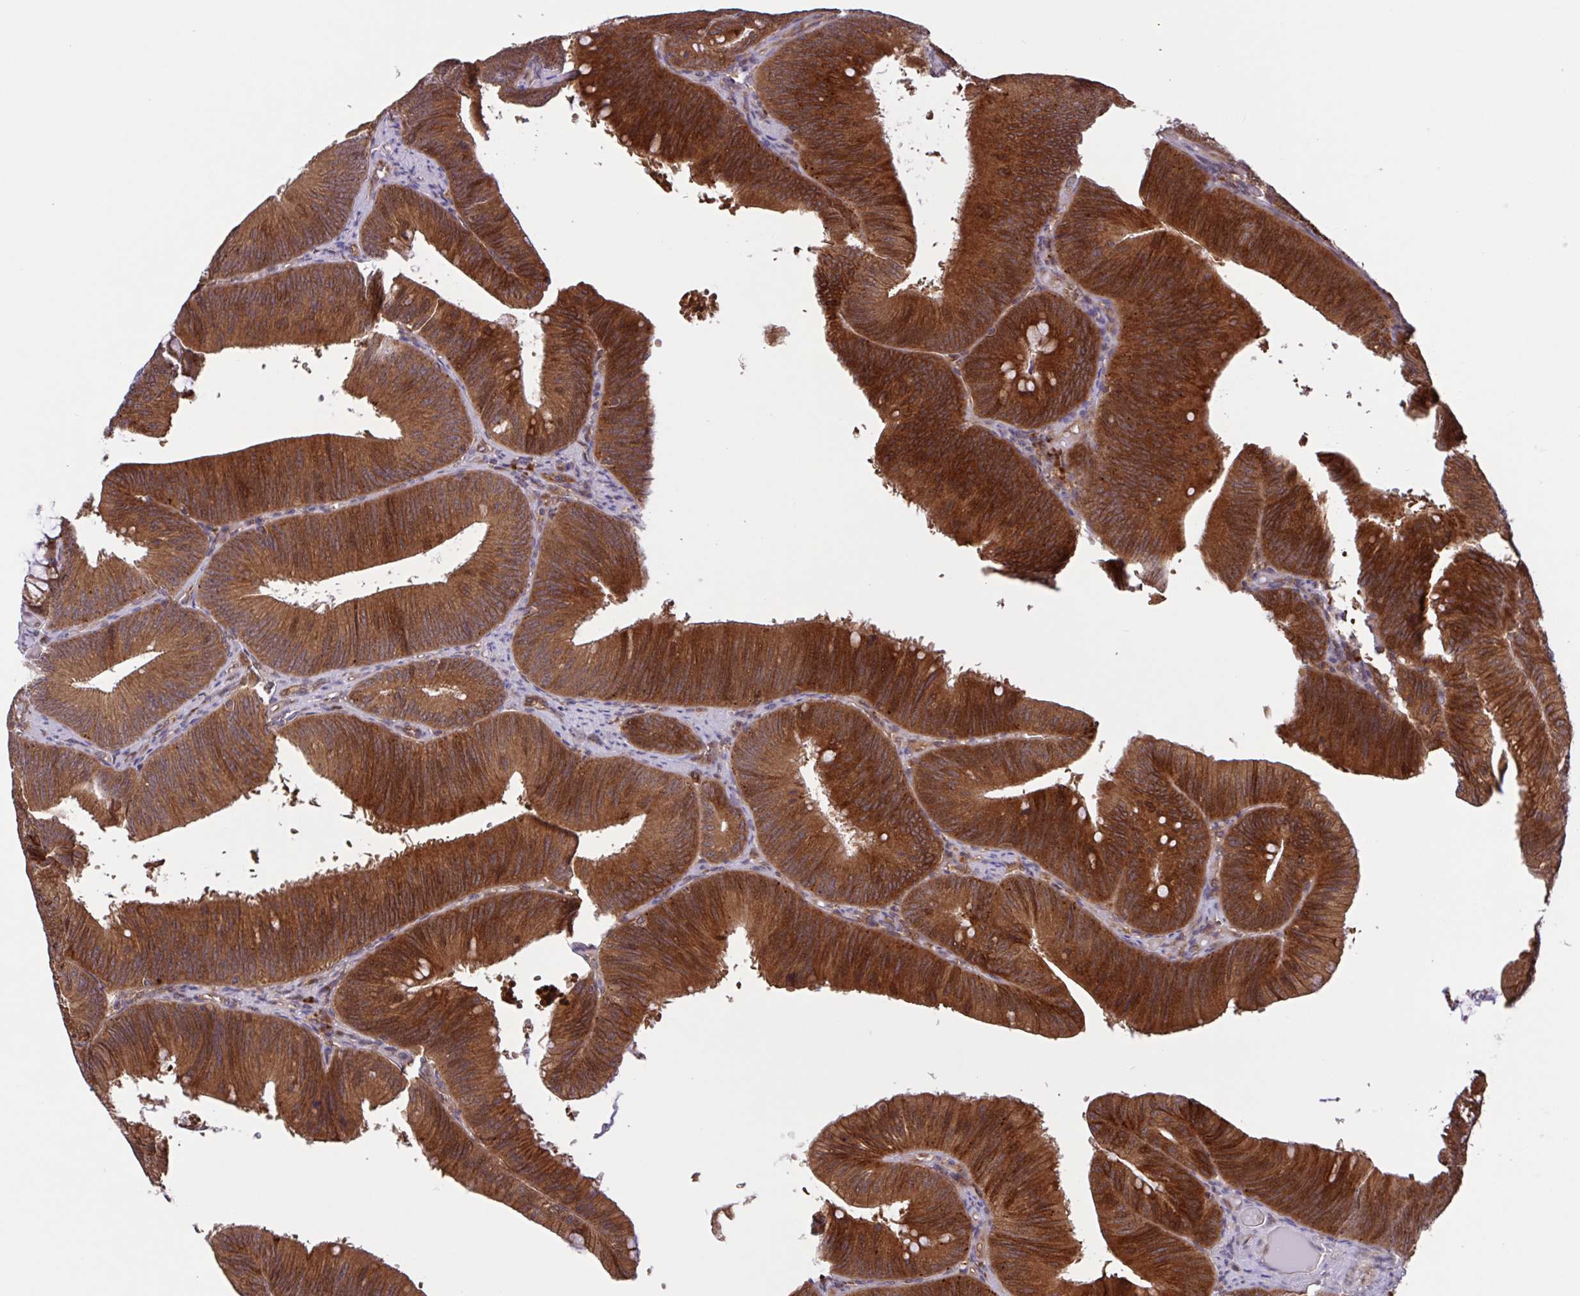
{"staining": {"intensity": "strong", "quantity": ">75%", "location": "cytoplasmic/membranous"}, "tissue": "colorectal cancer", "cell_type": "Tumor cells", "image_type": "cancer", "snomed": [{"axis": "morphology", "description": "Adenocarcinoma, NOS"}, {"axis": "topography", "description": "Colon"}], "caption": "Immunohistochemical staining of colorectal cancer (adenocarcinoma) reveals strong cytoplasmic/membranous protein expression in about >75% of tumor cells.", "gene": "INTS10", "patient": {"sex": "male", "age": 84}}